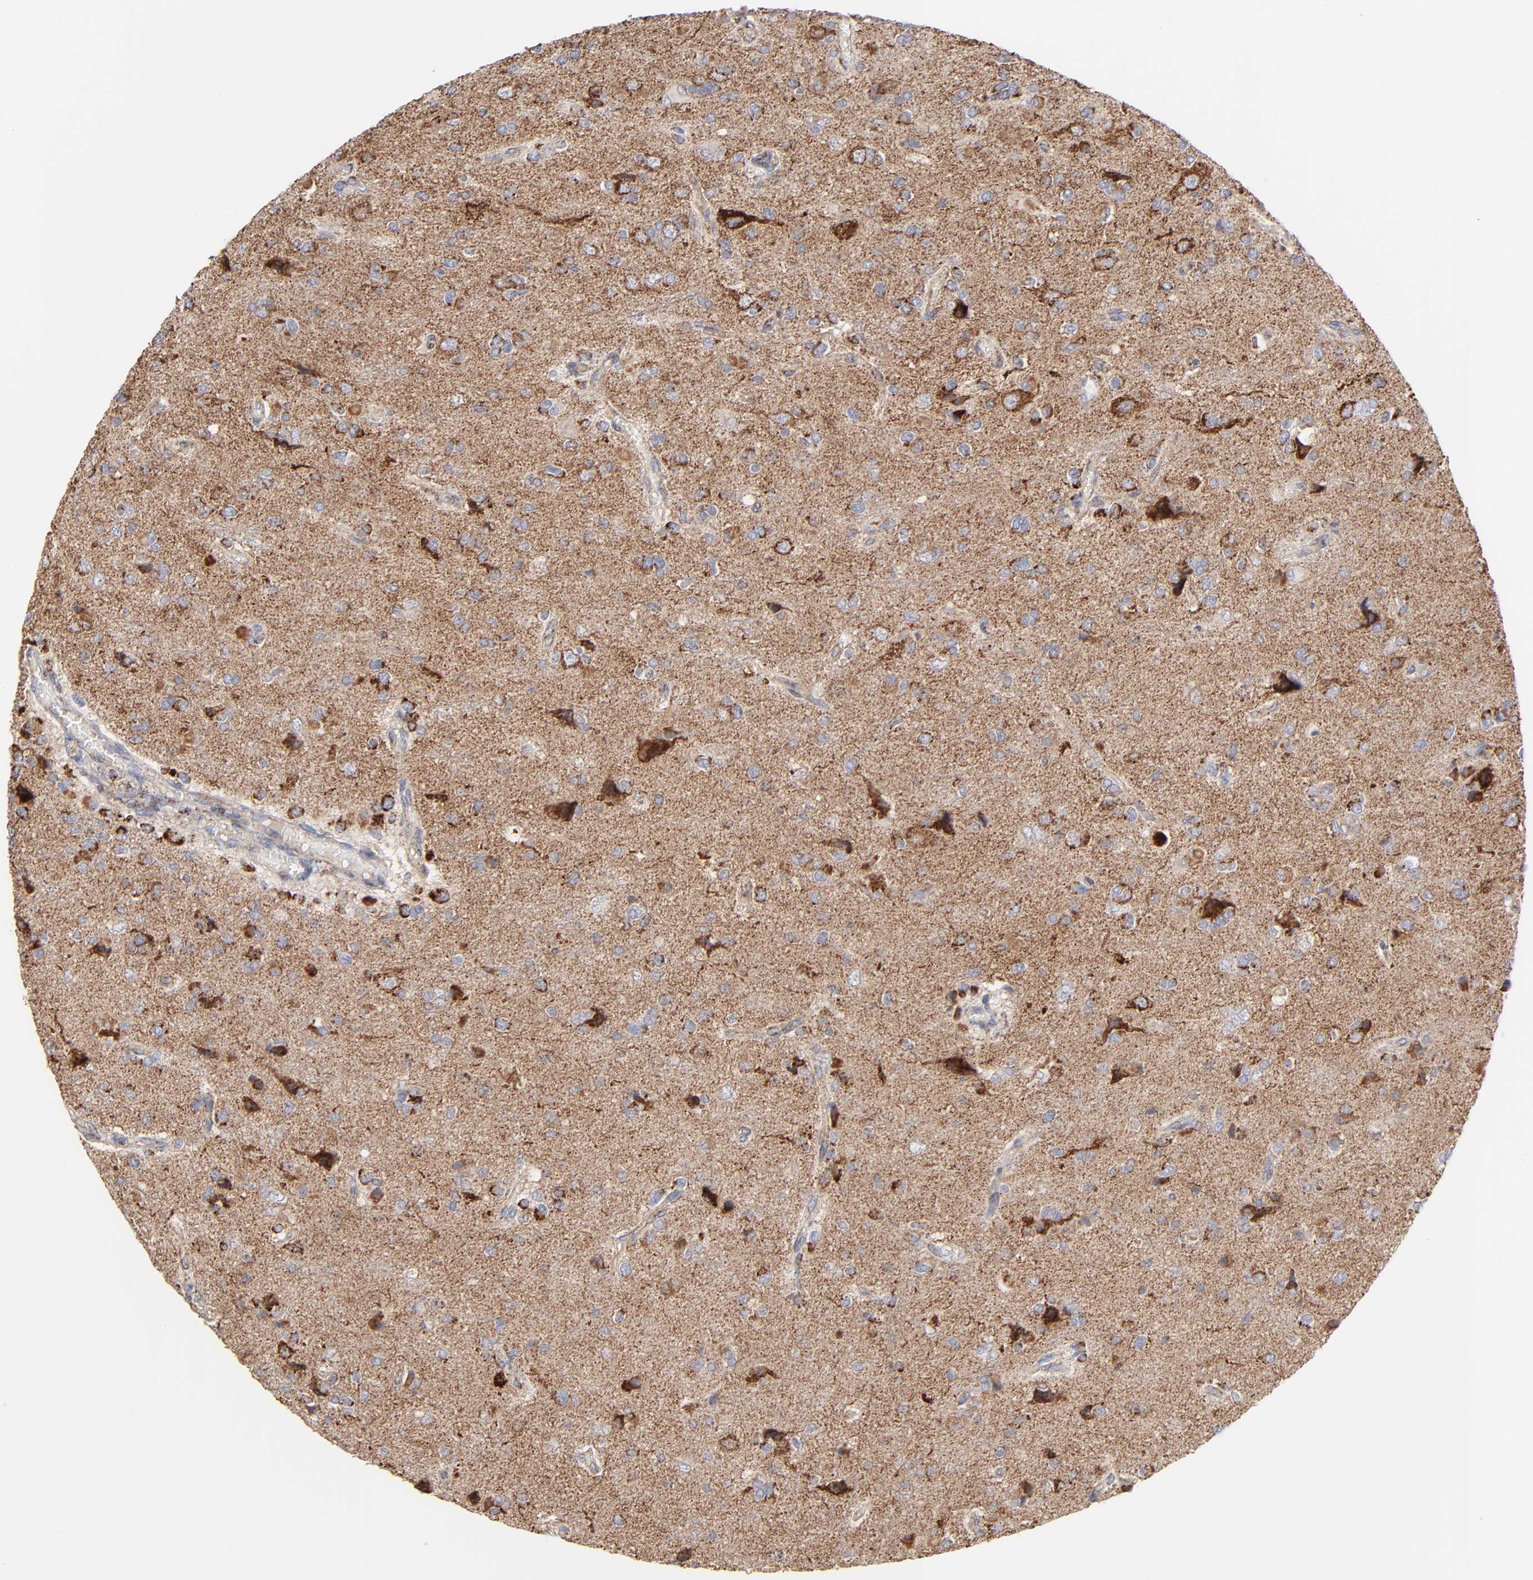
{"staining": {"intensity": "strong", "quantity": "25%-75%", "location": "cytoplasmic/membranous"}, "tissue": "glioma", "cell_type": "Tumor cells", "image_type": "cancer", "snomed": [{"axis": "morphology", "description": "Glioma, malignant, High grade"}, {"axis": "topography", "description": "Brain"}], "caption": "Protein analysis of malignant glioma (high-grade) tissue reveals strong cytoplasmic/membranous positivity in about 25%-75% of tumor cells.", "gene": "ASB3", "patient": {"sex": "male", "age": 47}}